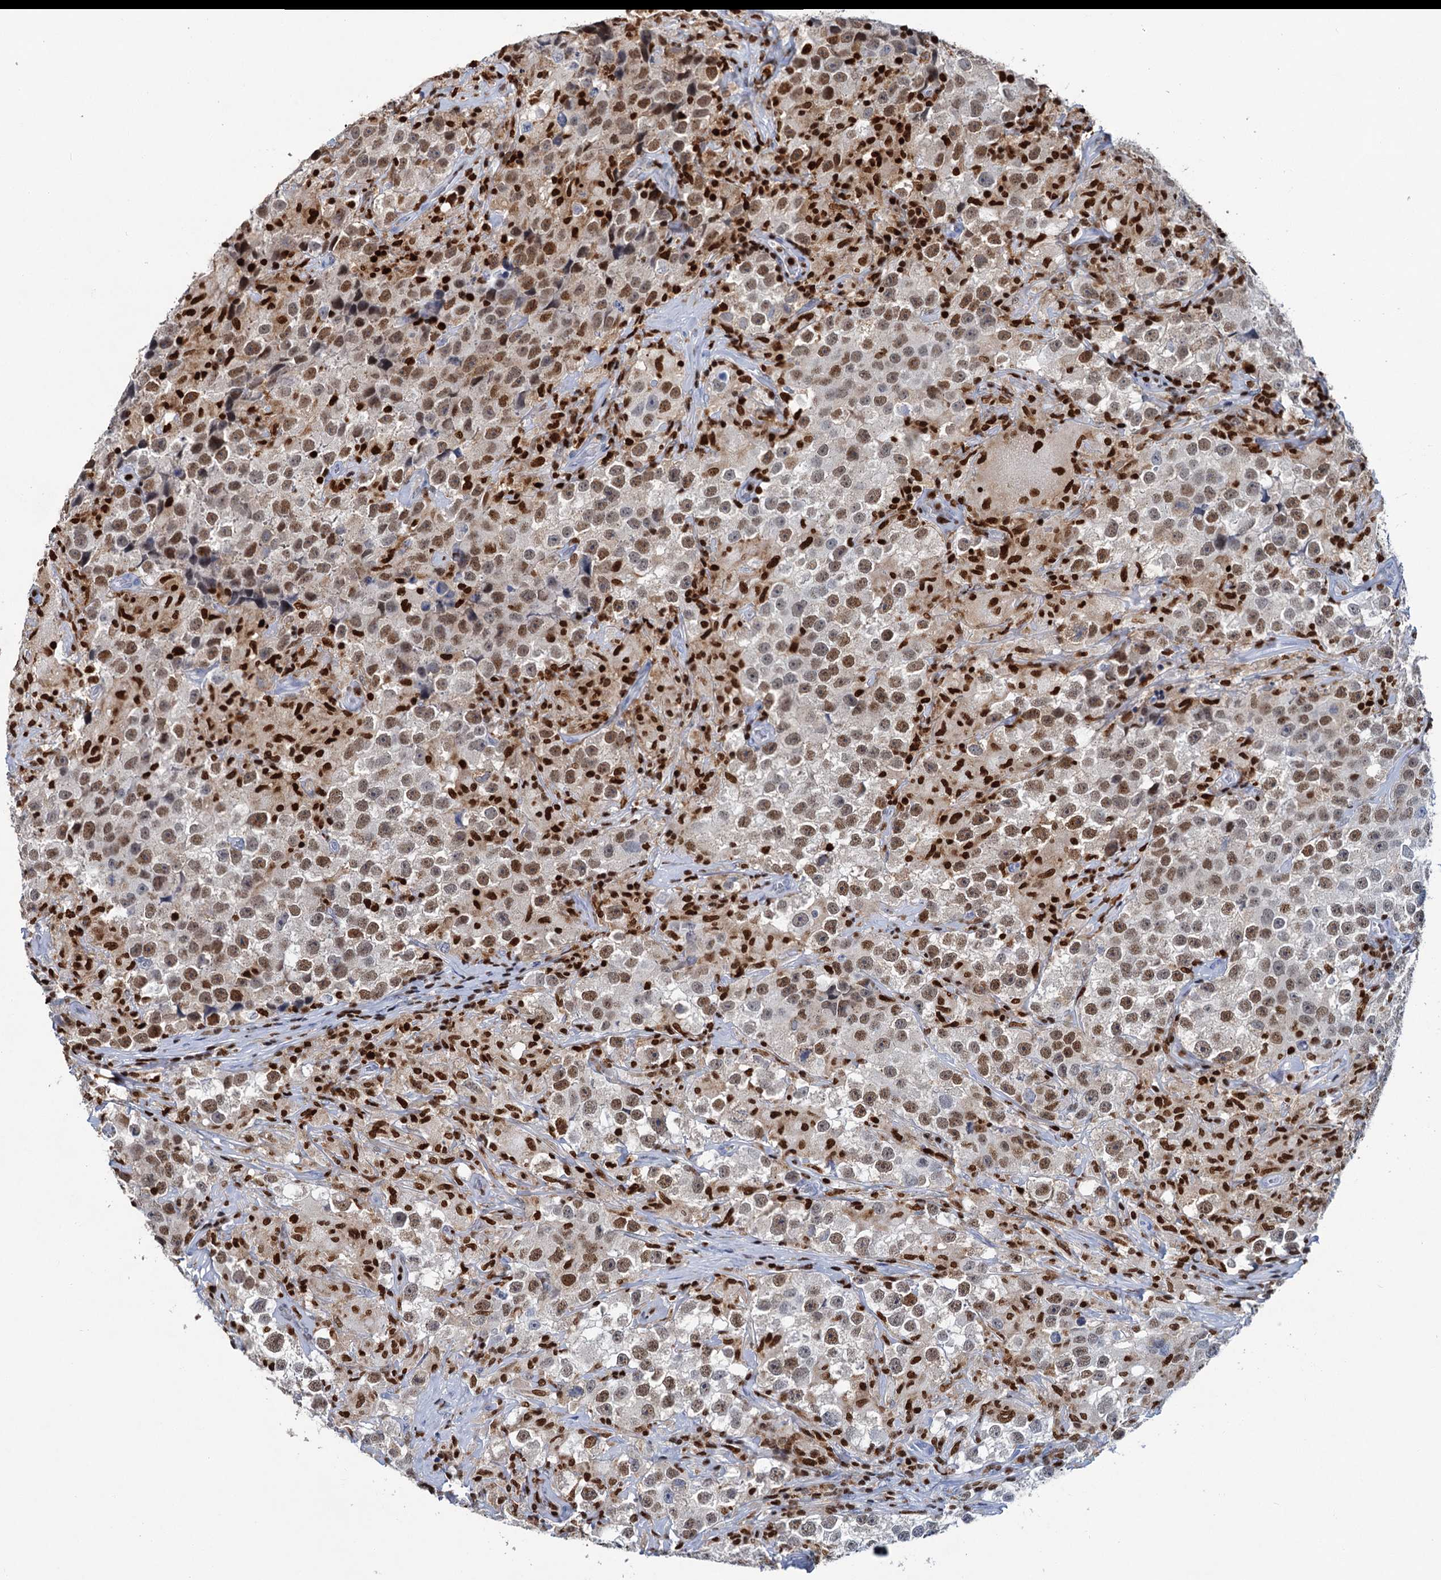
{"staining": {"intensity": "moderate", "quantity": ">75%", "location": "nuclear"}, "tissue": "testis cancer", "cell_type": "Tumor cells", "image_type": "cancer", "snomed": [{"axis": "morphology", "description": "Seminoma, NOS"}, {"axis": "topography", "description": "Testis"}], "caption": "Testis cancer tissue demonstrates moderate nuclear expression in approximately >75% of tumor cells", "gene": "CELF2", "patient": {"sex": "male", "age": 46}}